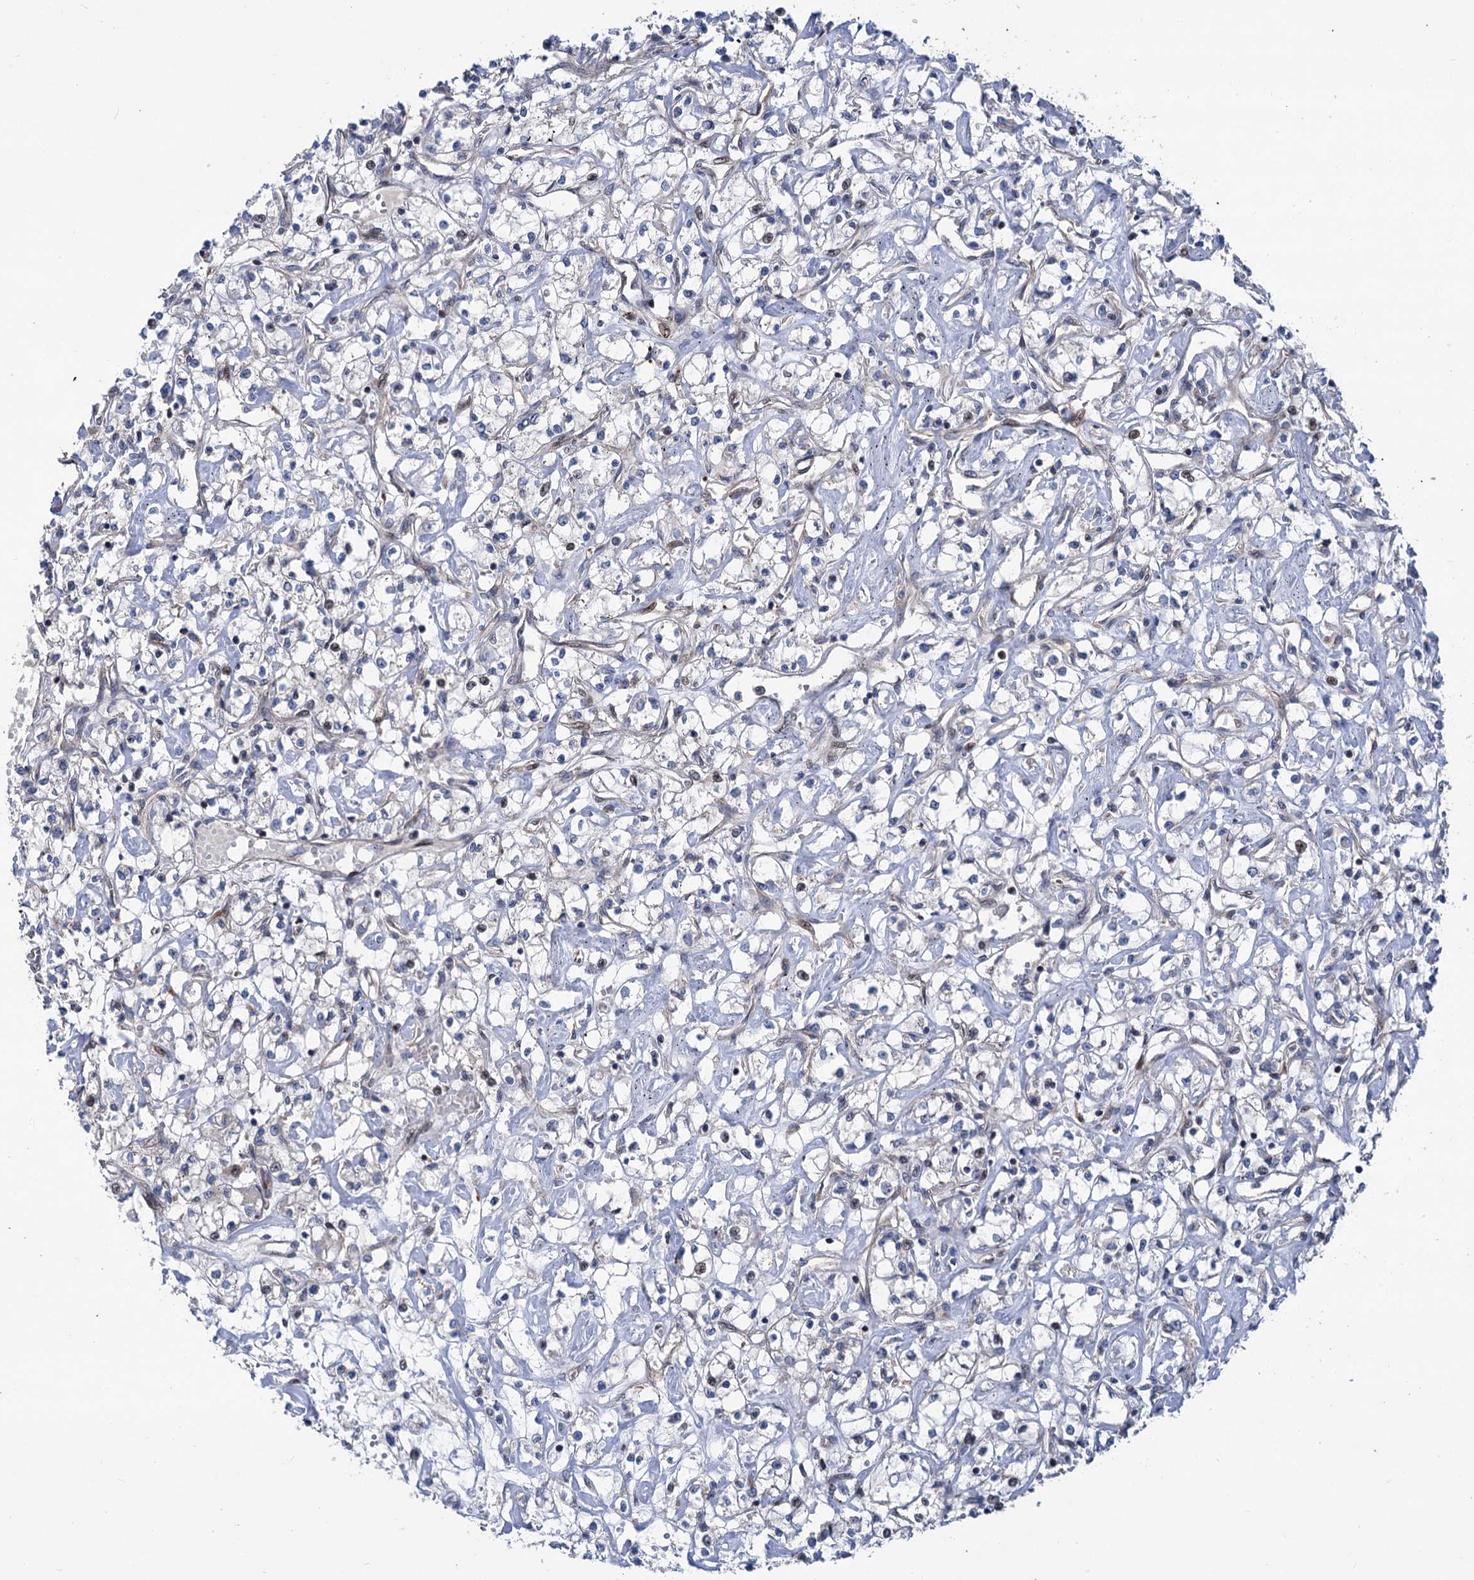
{"staining": {"intensity": "negative", "quantity": "none", "location": "none"}, "tissue": "renal cancer", "cell_type": "Tumor cells", "image_type": "cancer", "snomed": [{"axis": "morphology", "description": "Adenocarcinoma, NOS"}, {"axis": "topography", "description": "Kidney"}], "caption": "Immunohistochemistry of renal cancer displays no positivity in tumor cells.", "gene": "UBR1", "patient": {"sex": "female", "age": 59}}